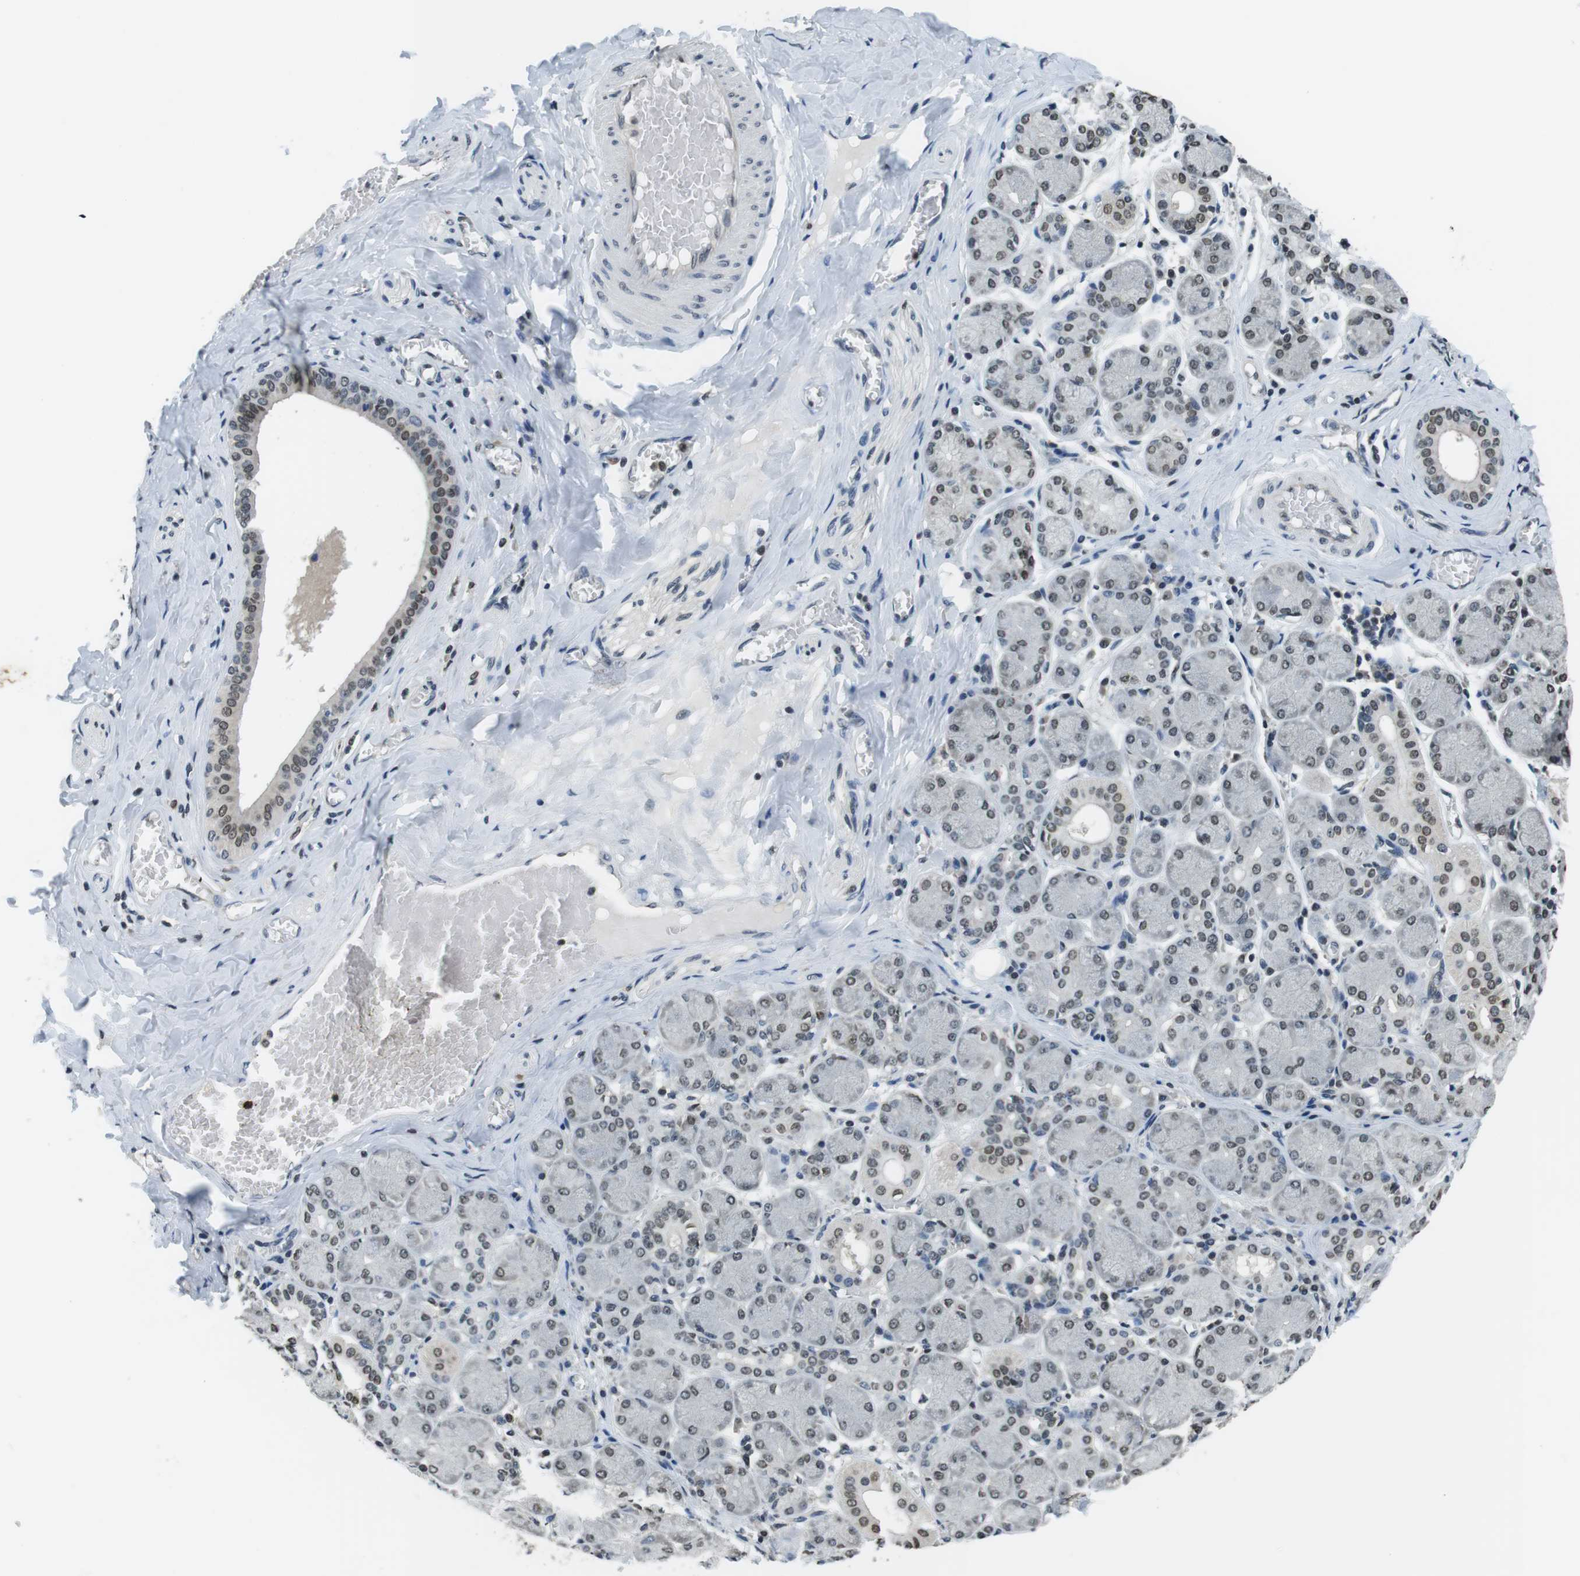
{"staining": {"intensity": "weak", "quantity": "25%-75%", "location": "nuclear"}, "tissue": "salivary gland", "cell_type": "Glandular cells", "image_type": "normal", "snomed": [{"axis": "morphology", "description": "Normal tissue, NOS"}, {"axis": "topography", "description": "Salivary gland"}], "caption": "A brown stain labels weak nuclear staining of a protein in glandular cells of unremarkable human salivary gland. Using DAB (3,3'-diaminobenzidine) (brown) and hematoxylin (blue) stains, captured at high magnification using brightfield microscopy.", "gene": "NEK4", "patient": {"sex": "female", "age": 24}}